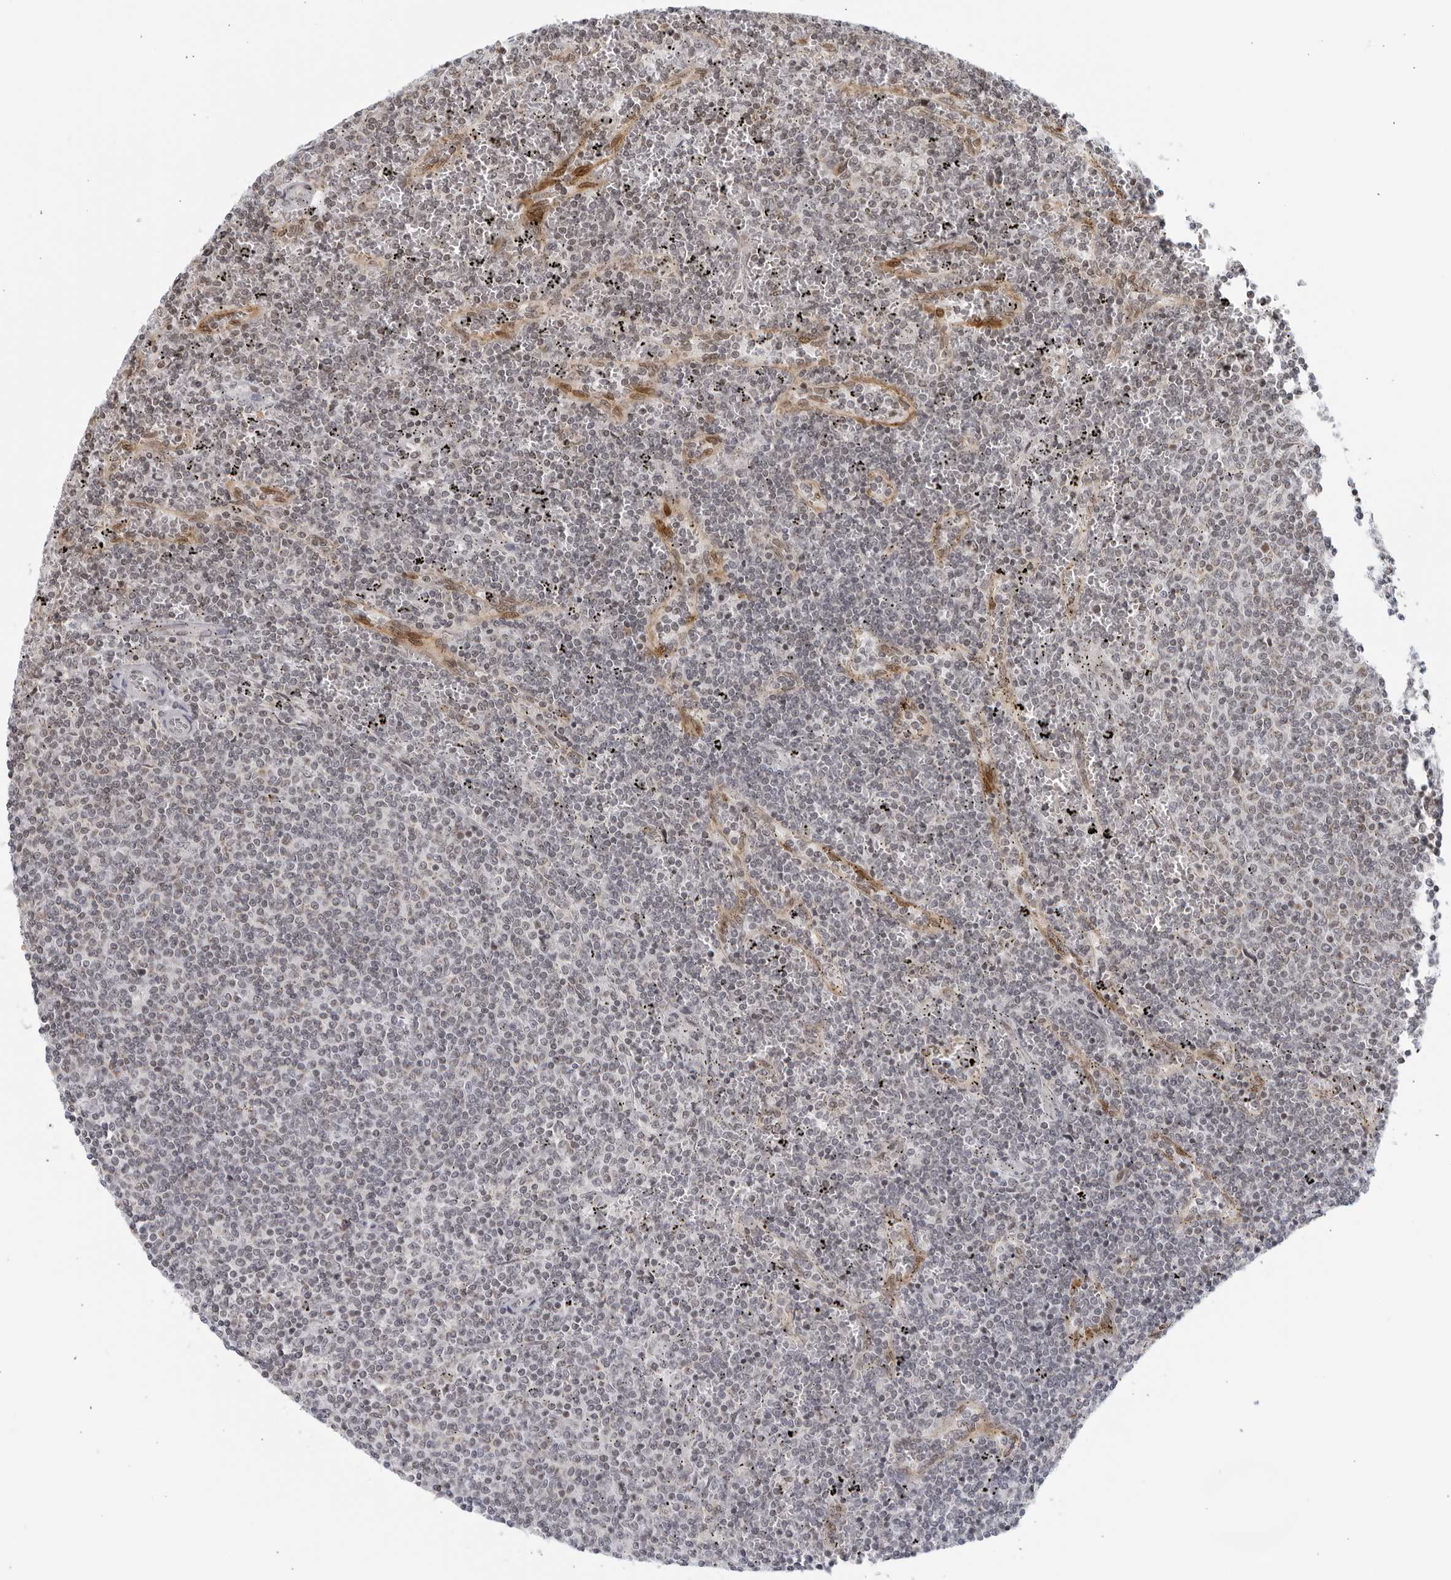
{"staining": {"intensity": "negative", "quantity": "none", "location": "none"}, "tissue": "lymphoma", "cell_type": "Tumor cells", "image_type": "cancer", "snomed": [{"axis": "morphology", "description": "Malignant lymphoma, non-Hodgkin's type, Low grade"}, {"axis": "topography", "description": "Spleen"}], "caption": "An IHC micrograph of malignant lymphoma, non-Hodgkin's type (low-grade) is shown. There is no staining in tumor cells of malignant lymphoma, non-Hodgkin's type (low-grade).", "gene": "RAB11FIP3", "patient": {"sex": "female", "age": 50}}